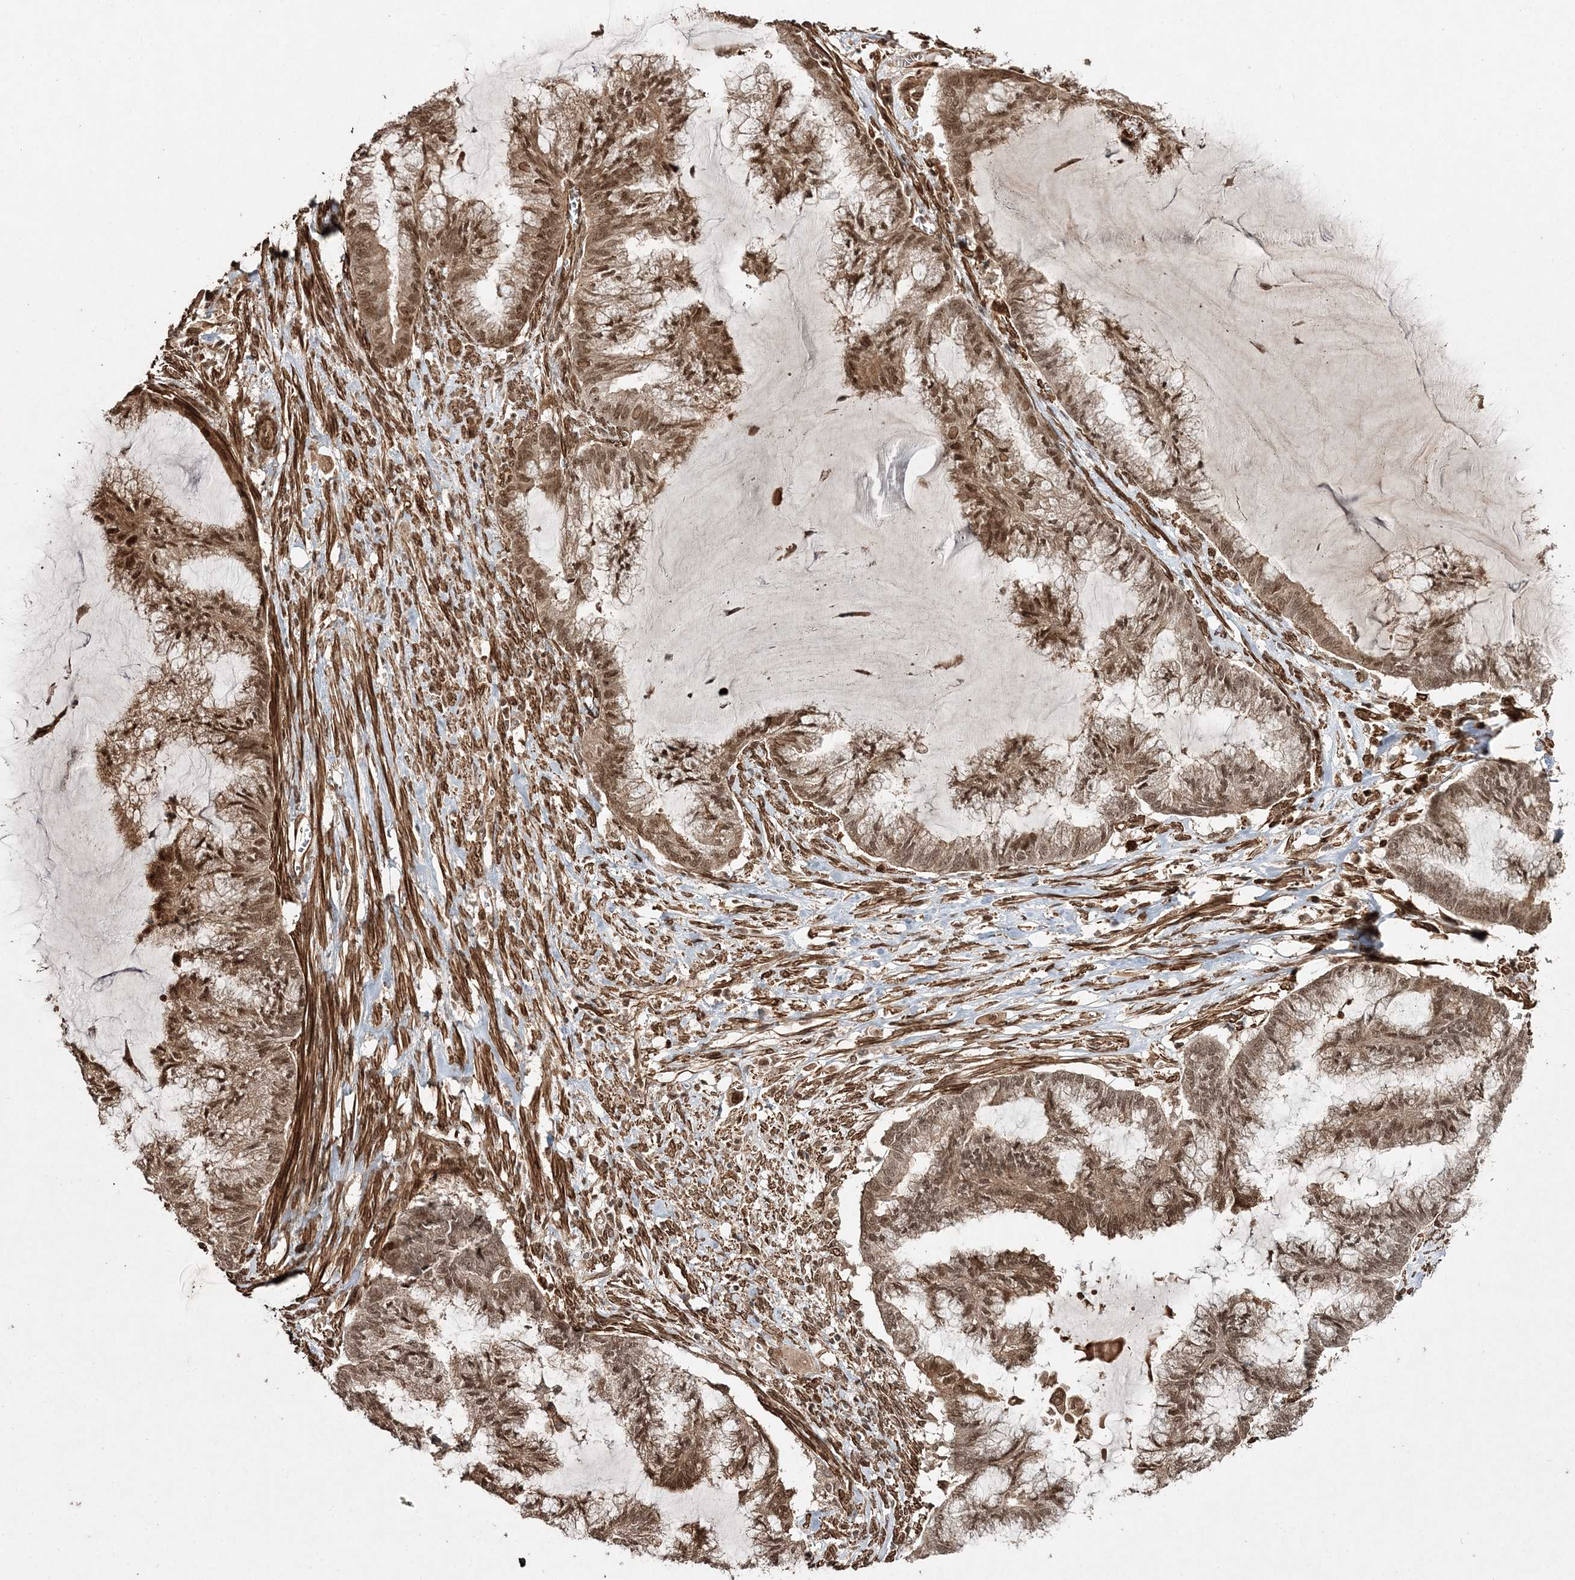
{"staining": {"intensity": "moderate", "quantity": ">75%", "location": "cytoplasmic/membranous,nuclear"}, "tissue": "endometrial cancer", "cell_type": "Tumor cells", "image_type": "cancer", "snomed": [{"axis": "morphology", "description": "Adenocarcinoma, NOS"}, {"axis": "topography", "description": "Endometrium"}], "caption": "A medium amount of moderate cytoplasmic/membranous and nuclear staining is seen in approximately >75% of tumor cells in endometrial cancer tissue.", "gene": "ETAA1", "patient": {"sex": "female", "age": 86}}